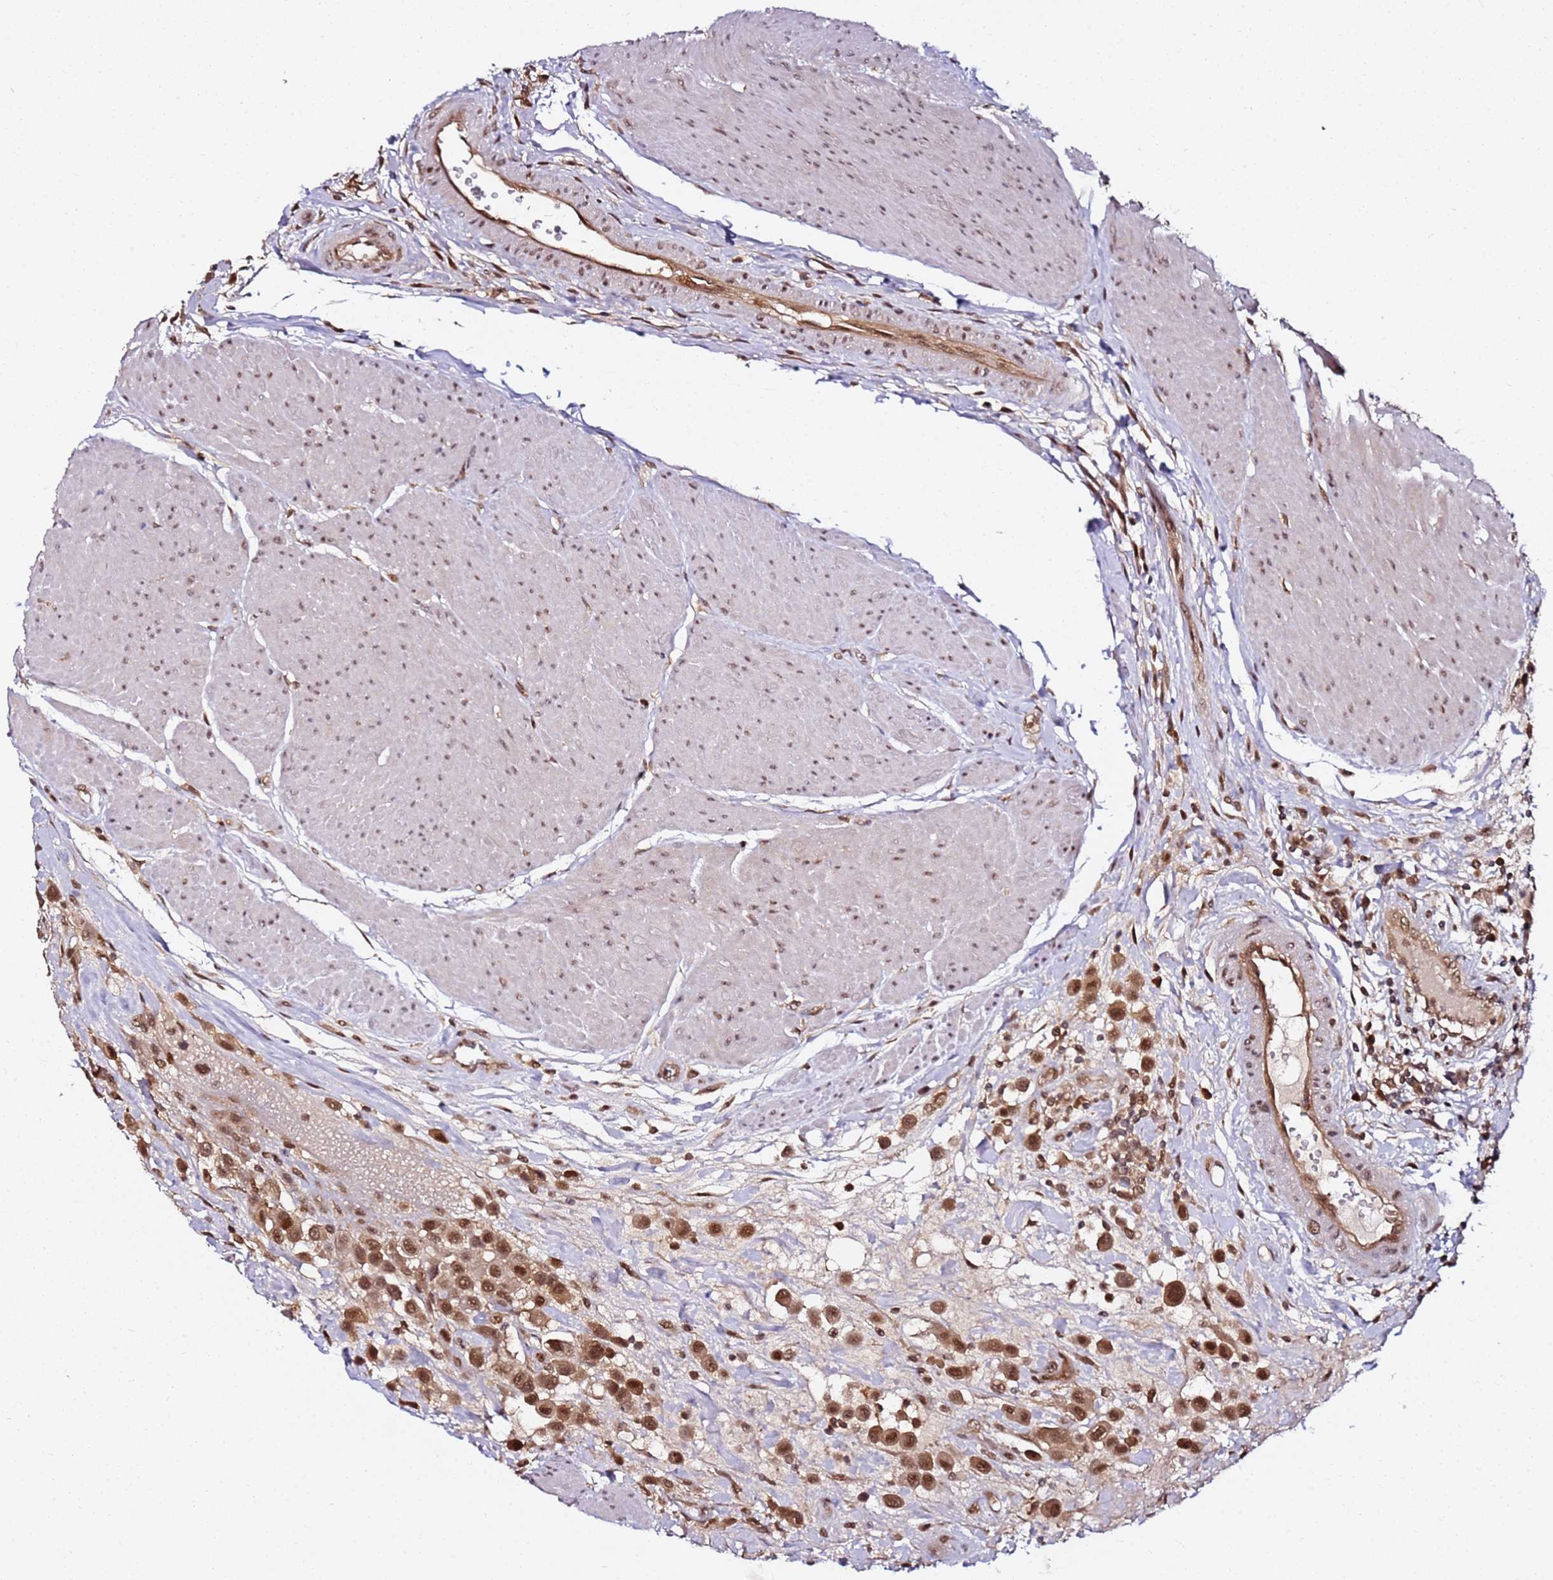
{"staining": {"intensity": "moderate", "quantity": ">75%", "location": "cytoplasmic/membranous,nuclear"}, "tissue": "urothelial cancer", "cell_type": "Tumor cells", "image_type": "cancer", "snomed": [{"axis": "morphology", "description": "Urothelial carcinoma, High grade"}, {"axis": "topography", "description": "Urinary bladder"}], "caption": "A brown stain shows moderate cytoplasmic/membranous and nuclear staining of a protein in human urothelial cancer tumor cells.", "gene": "RGS18", "patient": {"sex": "male", "age": 50}}